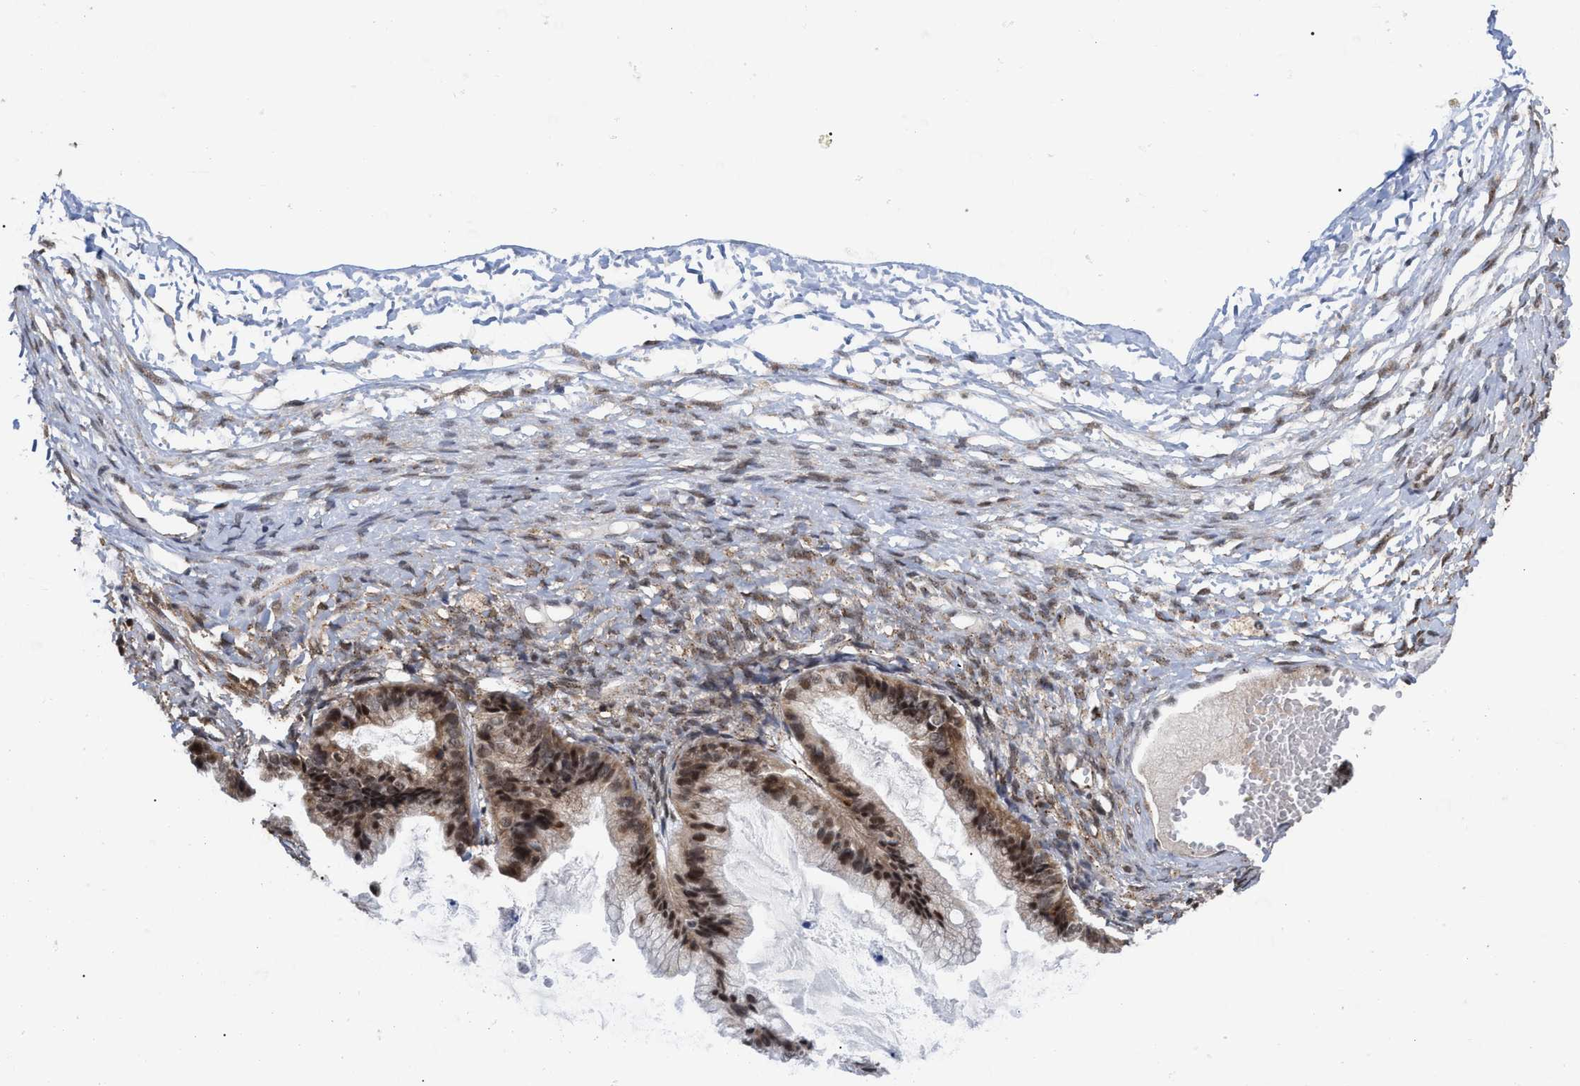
{"staining": {"intensity": "moderate", "quantity": ">75%", "location": "nuclear"}, "tissue": "ovarian cancer", "cell_type": "Tumor cells", "image_type": "cancer", "snomed": [{"axis": "morphology", "description": "Cystadenocarcinoma, mucinous, NOS"}, {"axis": "topography", "description": "Ovary"}], "caption": "Immunohistochemistry (IHC) histopathology image of neoplastic tissue: ovarian cancer (mucinous cystadenocarcinoma) stained using immunohistochemistry (IHC) exhibits medium levels of moderate protein expression localized specifically in the nuclear of tumor cells, appearing as a nuclear brown color.", "gene": "UPF1", "patient": {"sex": "female", "age": 57}}